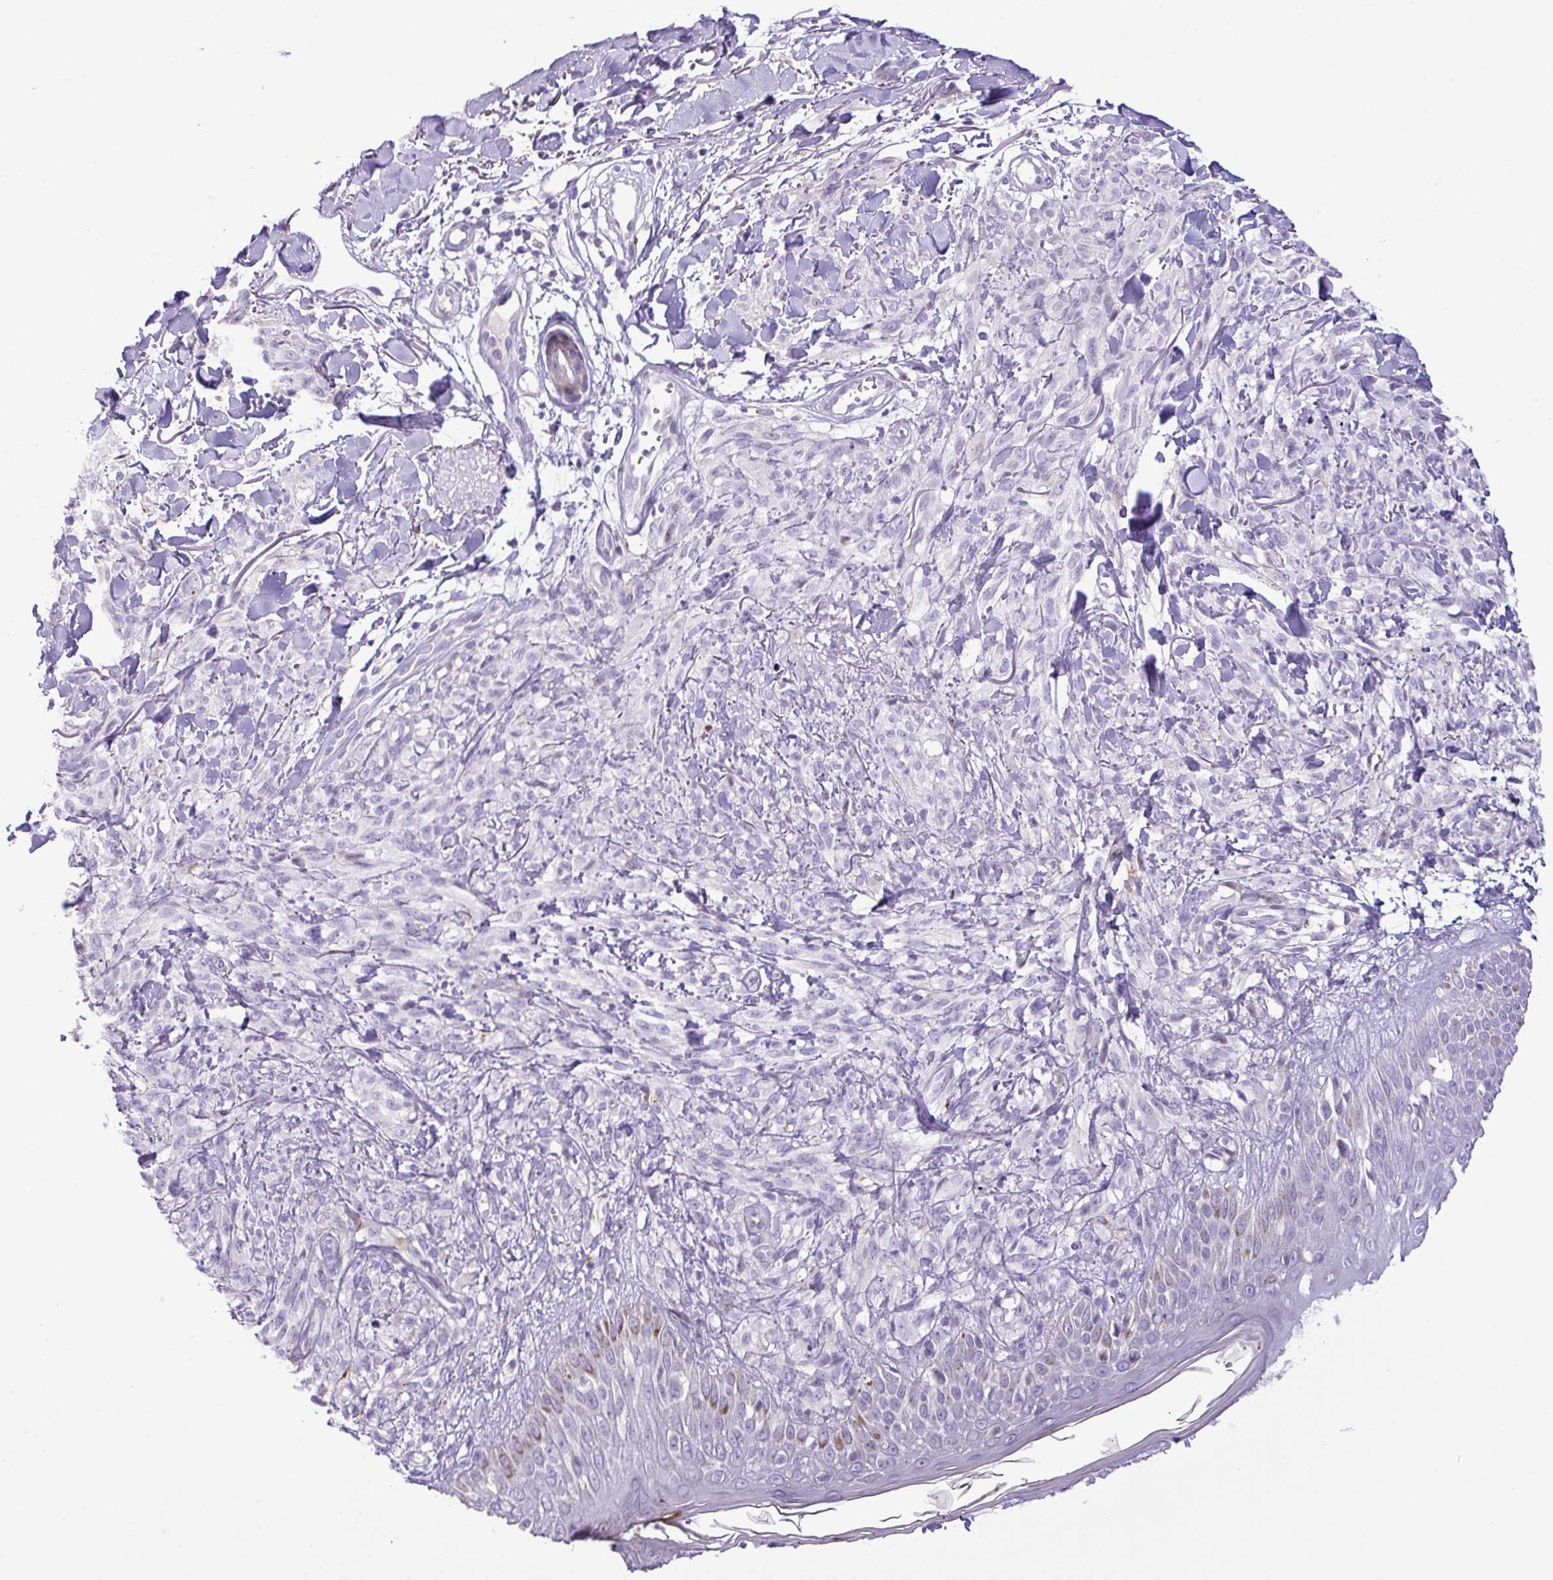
{"staining": {"intensity": "negative", "quantity": "none", "location": "none"}, "tissue": "melanoma", "cell_type": "Tumor cells", "image_type": "cancer", "snomed": [{"axis": "morphology", "description": "Malignant melanoma, NOS"}, {"axis": "topography", "description": "Skin of forearm"}], "caption": "Photomicrograph shows no significant protein staining in tumor cells of malignant melanoma.", "gene": "RGS21", "patient": {"sex": "female", "age": 65}}